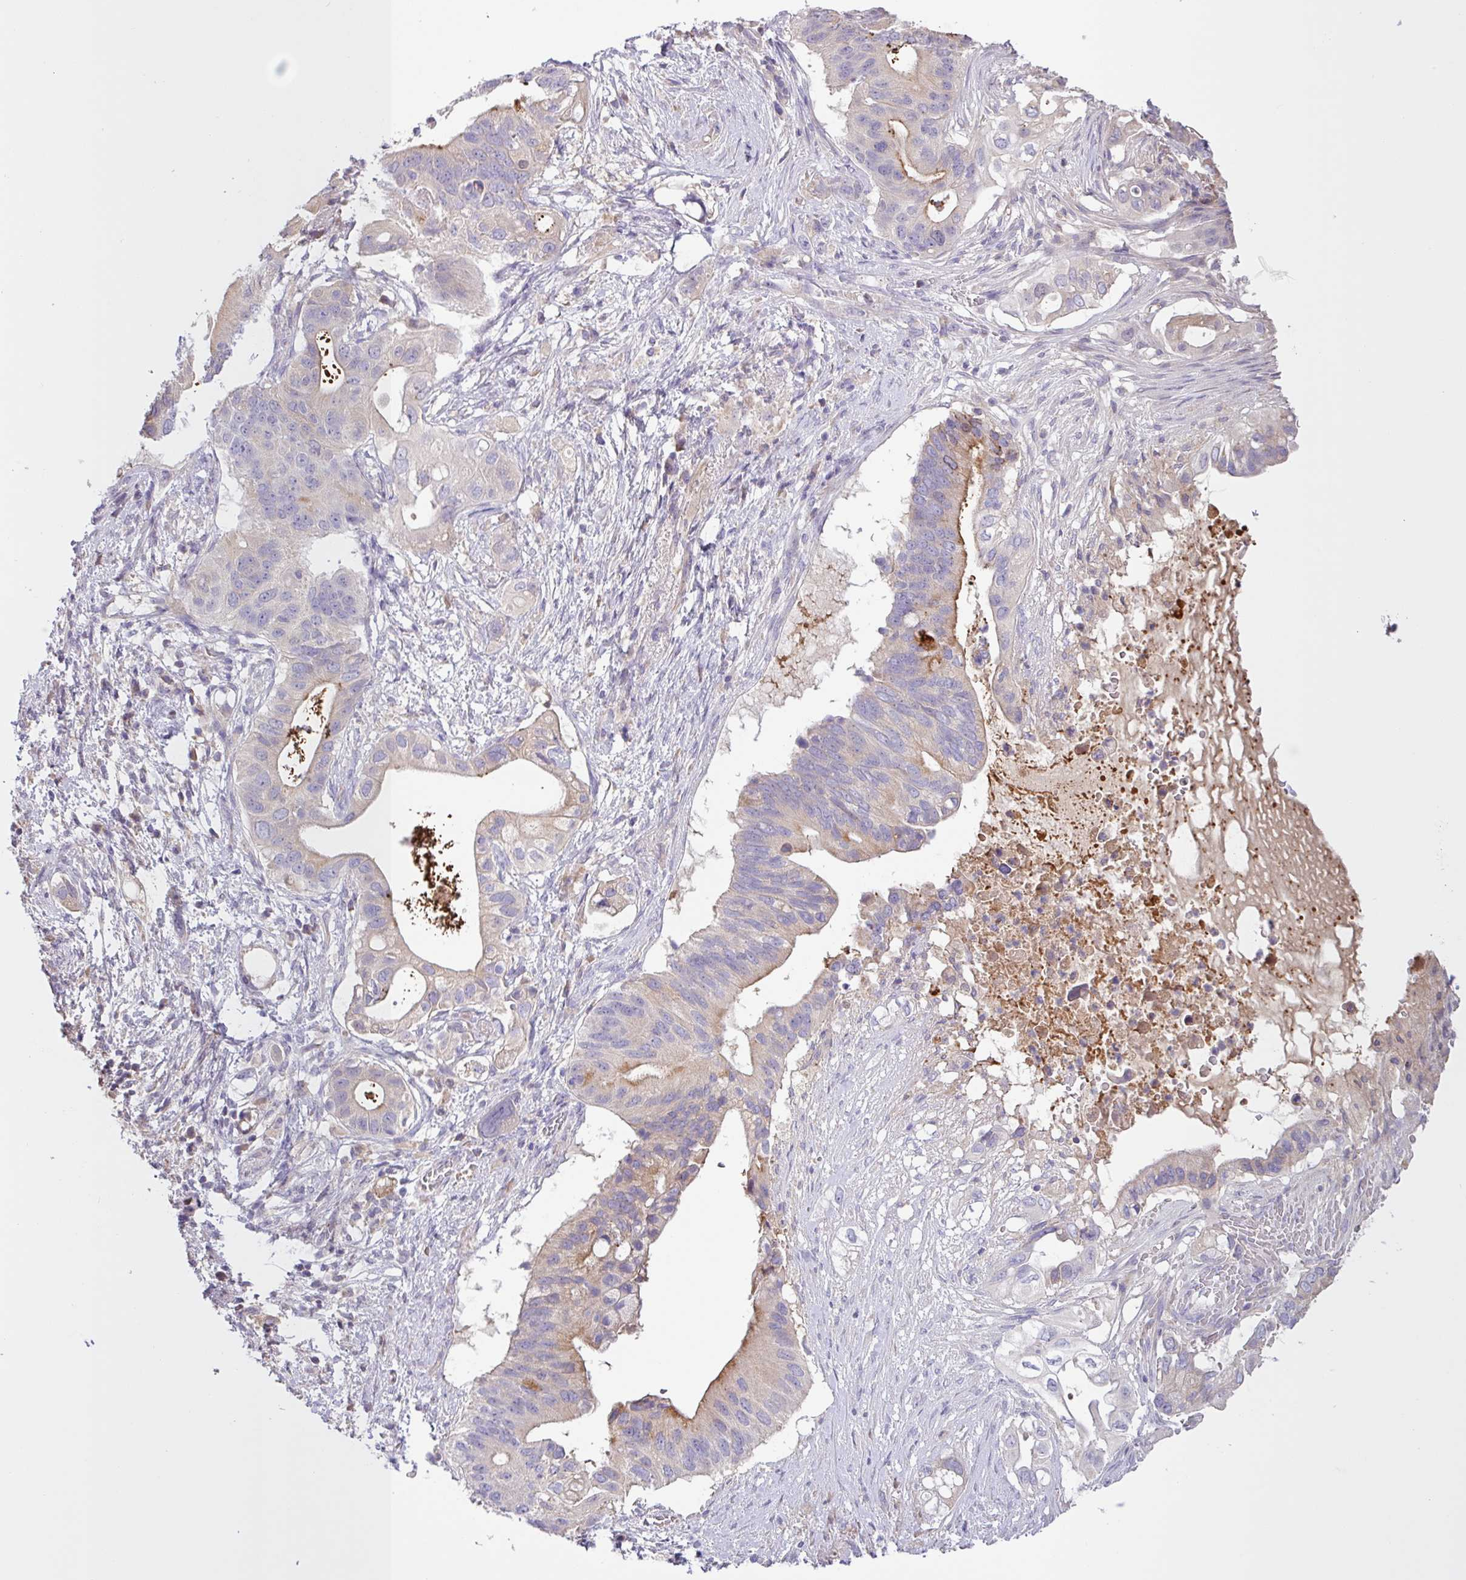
{"staining": {"intensity": "moderate", "quantity": "<25%", "location": "cytoplasmic/membranous"}, "tissue": "pancreatic cancer", "cell_type": "Tumor cells", "image_type": "cancer", "snomed": [{"axis": "morphology", "description": "Adenocarcinoma, NOS"}, {"axis": "topography", "description": "Pancreas"}], "caption": "This is a histology image of immunohistochemistry staining of adenocarcinoma (pancreatic), which shows moderate expression in the cytoplasmic/membranous of tumor cells.", "gene": "SFTPB", "patient": {"sex": "female", "age": 72}}